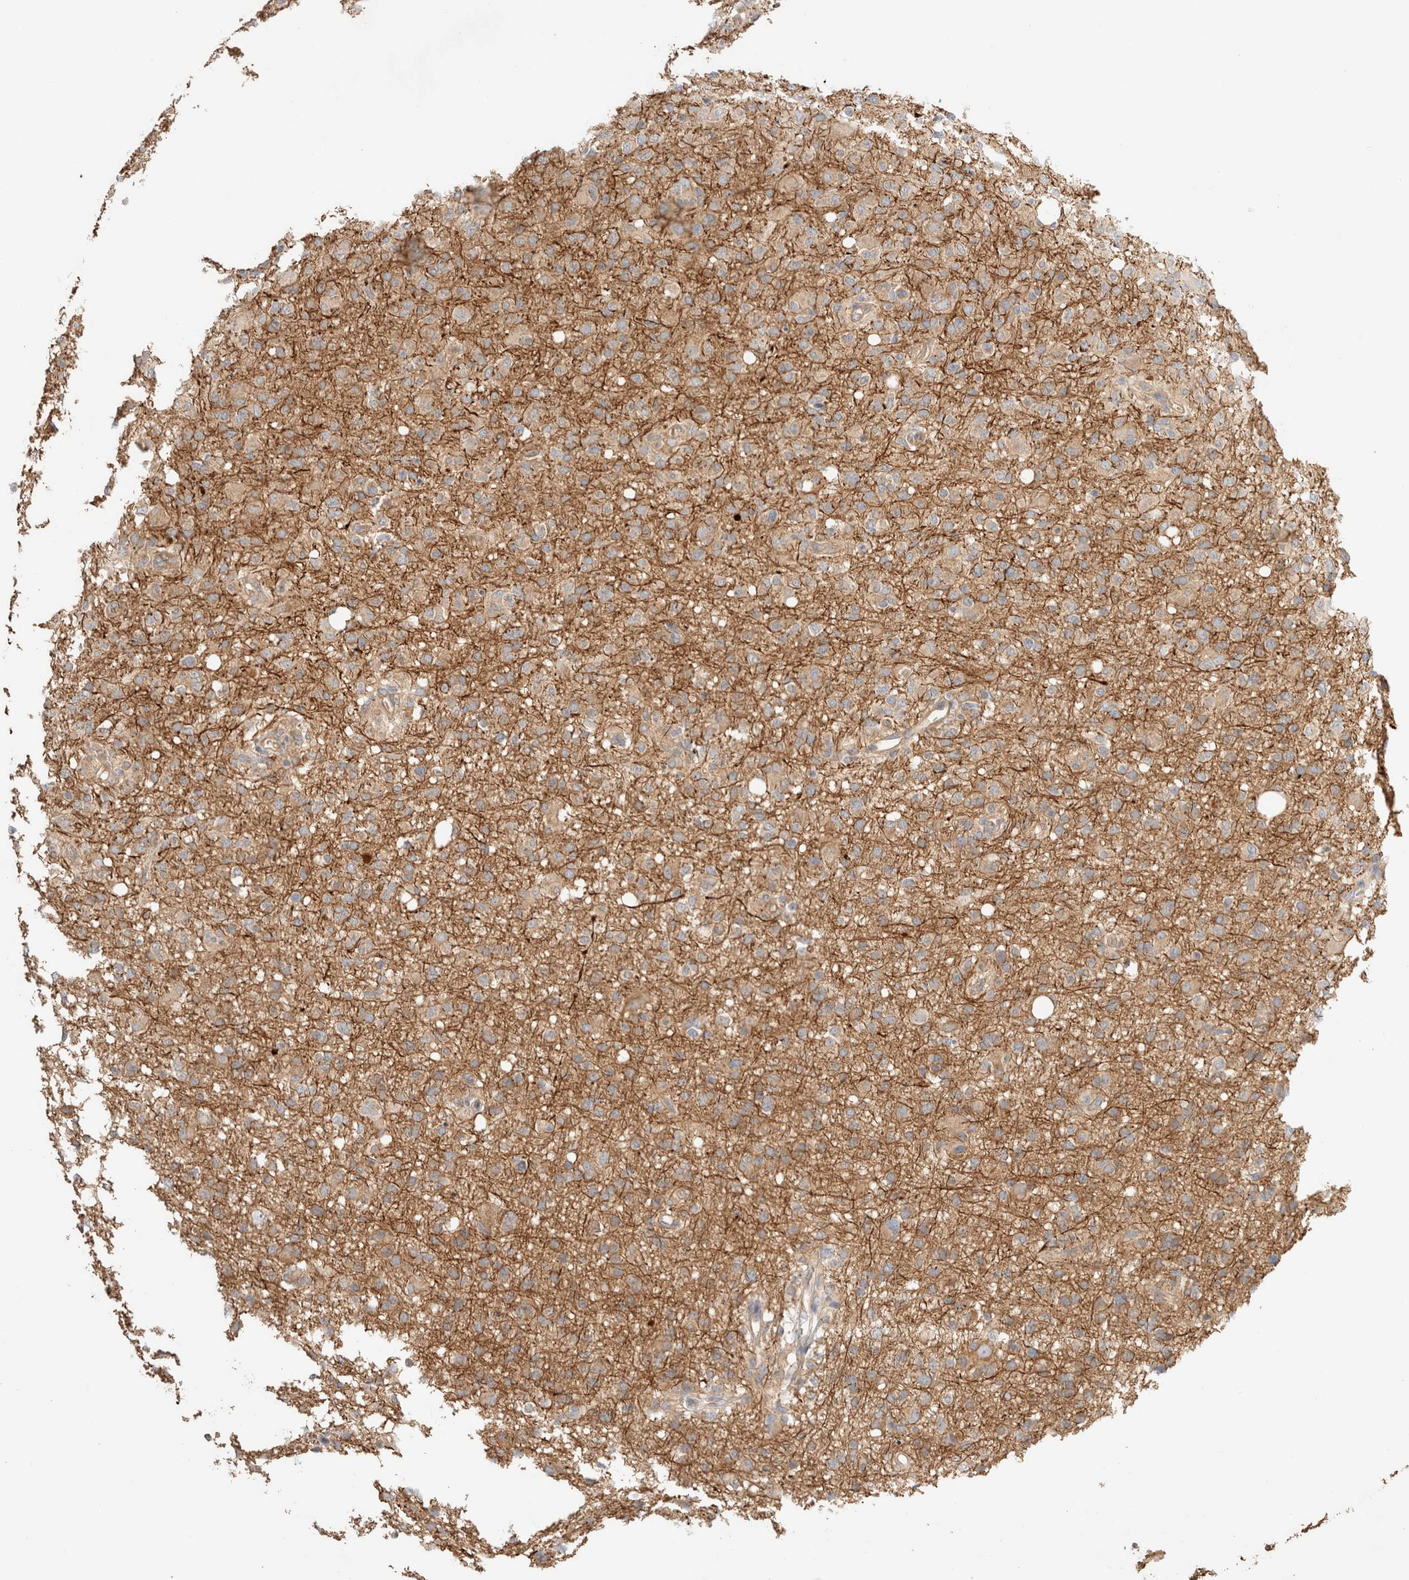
{"staining": {"intensity": "weak", "quantity": "25%-75%", "location": "cytoplasmic/membranous"}, "tissue": "glioma", "cell_type": "Tumor cells", "image_type": "cancer", "snomed": [{"axis": "morphology", "description": "Glioma, malignant, High grade"}, {"axis": "topography", "description": "Brain"}], "caption": "A high-resolution image shows immunohistochemistry staining of glioma, which demonstrates weak cytoplasmic/membranous positivity in about 25%-75% of tumor cells.", "gene": "B3GNTL1", "patient": {"sex": "female", "age": 57}}